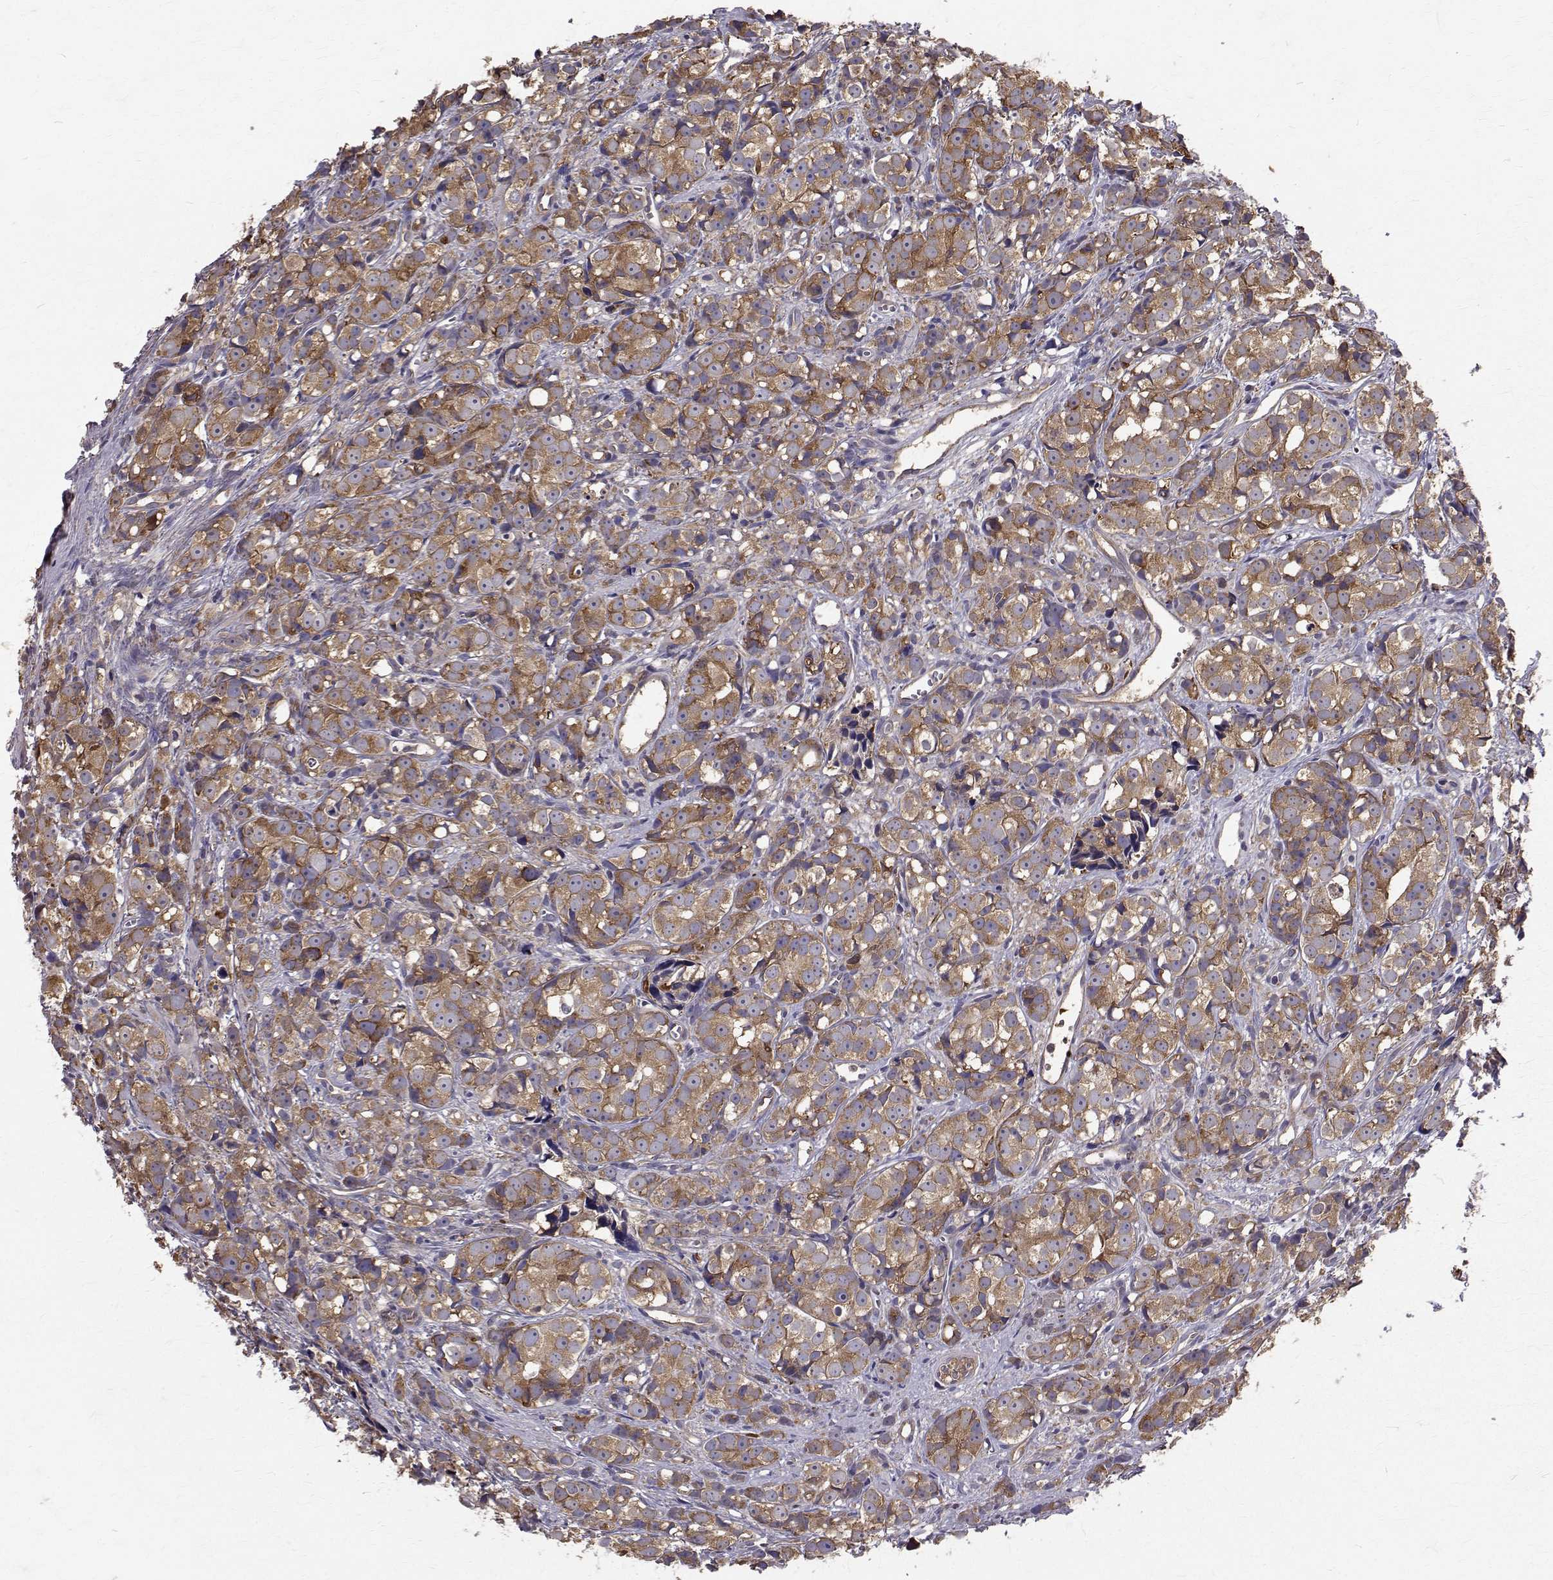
{"staining": {"intensity": "moderate", "quantity": ">75%", "location": "cytoplasmic/membranous"}, "tissue": "prostate cancer", "cell_type": "Tumor cells", "image_type": "cancer", "snomed": [{"axis": "morphology", "description": "Adenocarcinoma, High grade"}, {"axis": "topography", "description": "Prostate"}], "caption": "Protein expression by immunohistochemistry (IHC) shows moderate cytoplasmic/membranous expression in about >75% of tumor cells in prostate adenocarcinoma (high-grade).", "gene": "FARSB", "patient": {"sex": "male", "age": 77}}